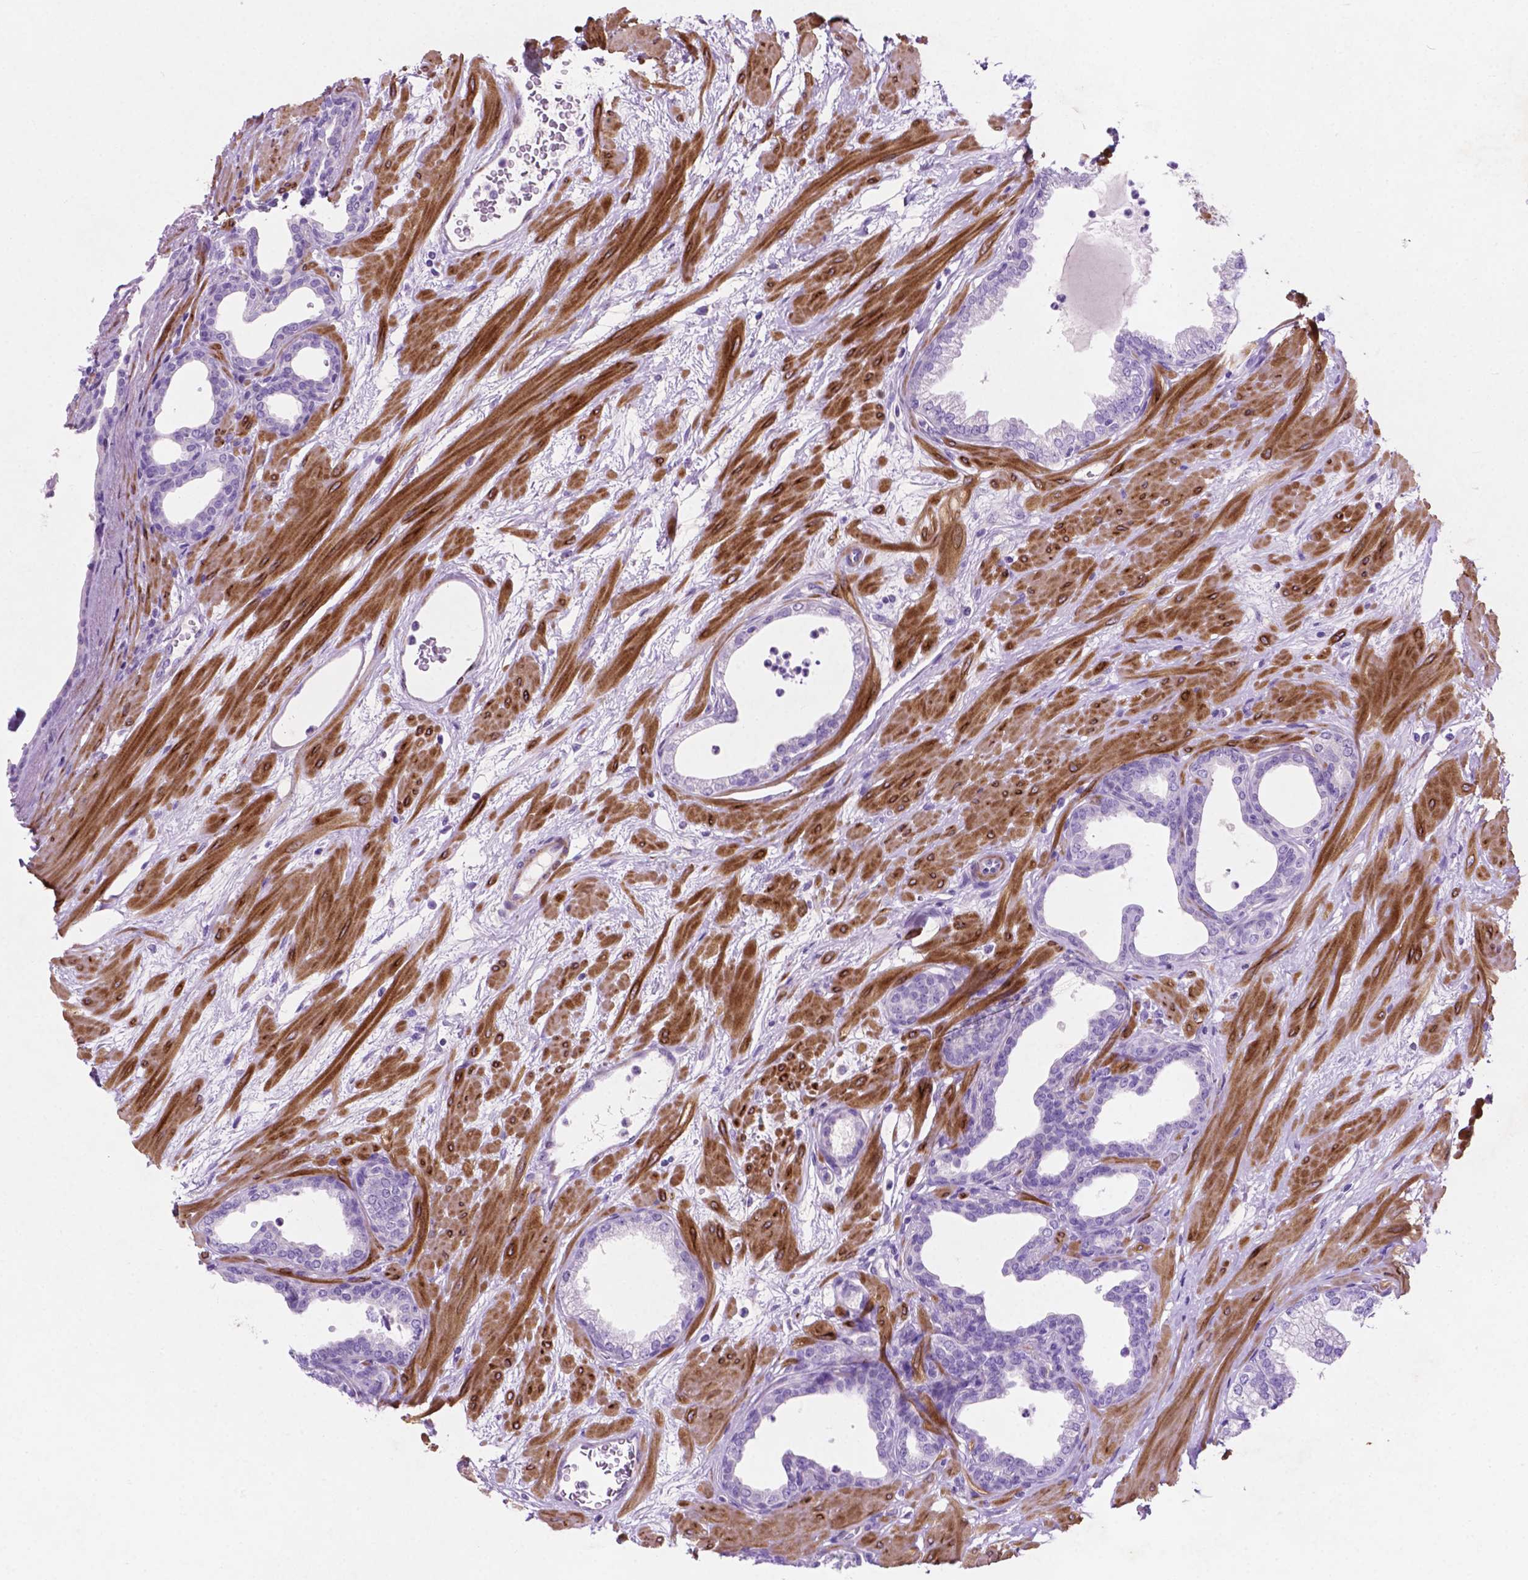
{"staining": {"intensity": "negative", "quantity": "none", "location": "none"}, "tissue": "prostate", "cell_type": "Glandular cells", "image_type": "normal", "snomed": [{"axis": "morphology", "description": "Normal tissue, NOS"}, {"axis": "topography", "description": "Prostate"}], "caption": "DAB (3,3'-diaminobenzidine) immunohistochemical staining of normal prostate displays no significant staining in glandular cells. (DAB (3,3'-diaminobenzidine) immunohistochemistry with hematoxylin counter stain).", "gene": "ASPG", "patient": {"sex": "male", "age": 37}}